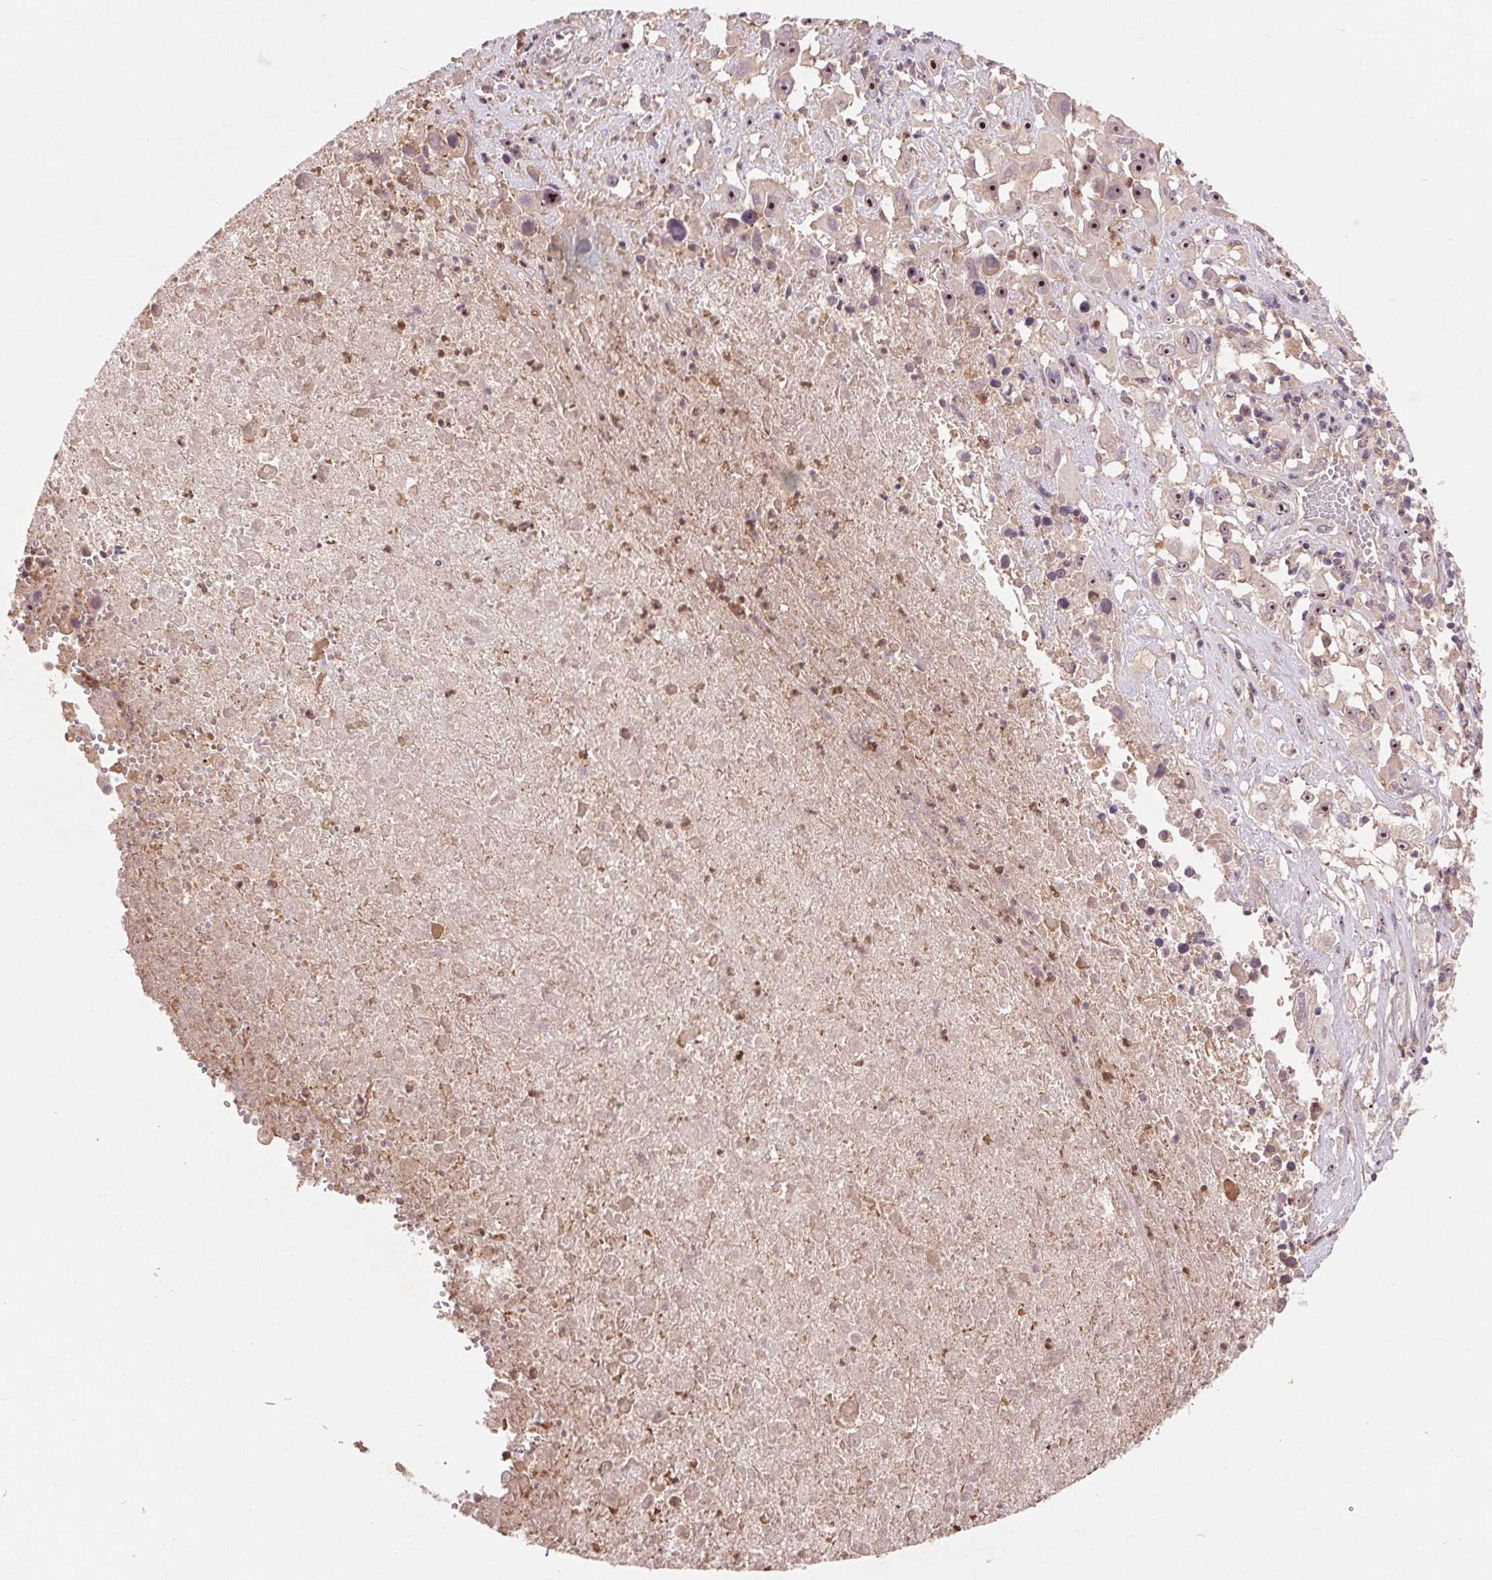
{"staining": {"intensity": "moderate", "quantity": ">75%", "location": "nuclear"}, "tissue": "melanoma", "cell_type": "Tumor cells", "image_type": "cancer", "snomed": [{"axis": "morphology", "description": "Malignant melanoma, Metastatic site"}, {"axis": "topography", "description": "Soft tissue"}], "caption": "Immunohistochemical staining of human melanoma exhibits medium levels of moderate nuclear staining in approximately >75% of tumor cells. Nuclei are stained in blue.", "gene": "RANBP3L", "patient": {"sex": "male", "age": 50}}